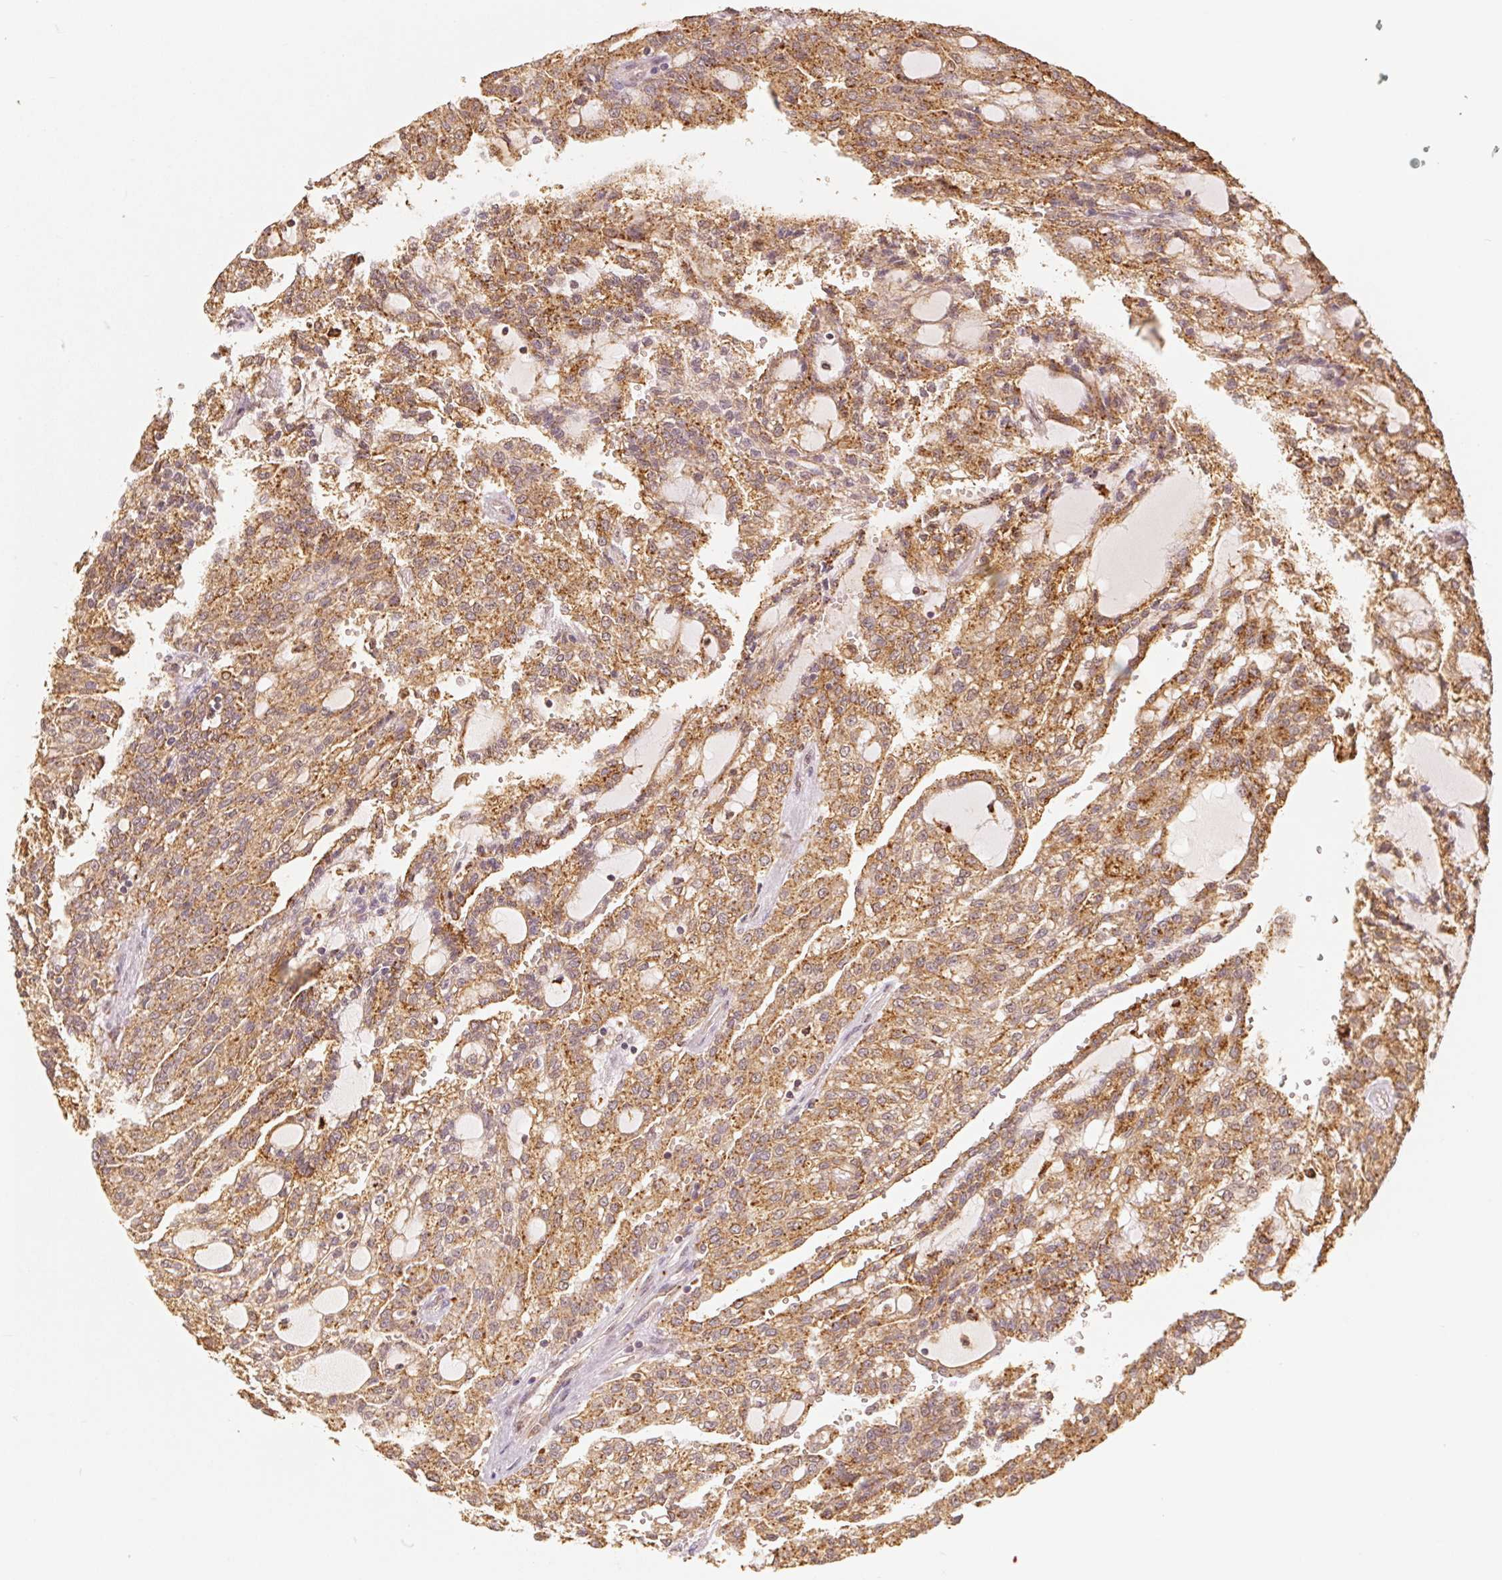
{"staining": {"intensity": "moderate", "quantity": ">75%", "location": "cytoplasmic/membranous"}, "tissue": "renal cancer", "cell_type": "Tumor cells", "image_type": "cancer", "snomed": [{"axis": "morphology", "description": "Adenocarcinoma, NOS"}, {"axis": "topography", "description": "Kidney"}], "caption": "A photomicrograph showing moderate cytoplasmic/membranous positivity in about >75% of tumor cells in renal adenocarcinoma, as visualized by brown immunohistochemical staining.", "gene": "GUSB", "patient": {"sex": "male", "age": 63}}